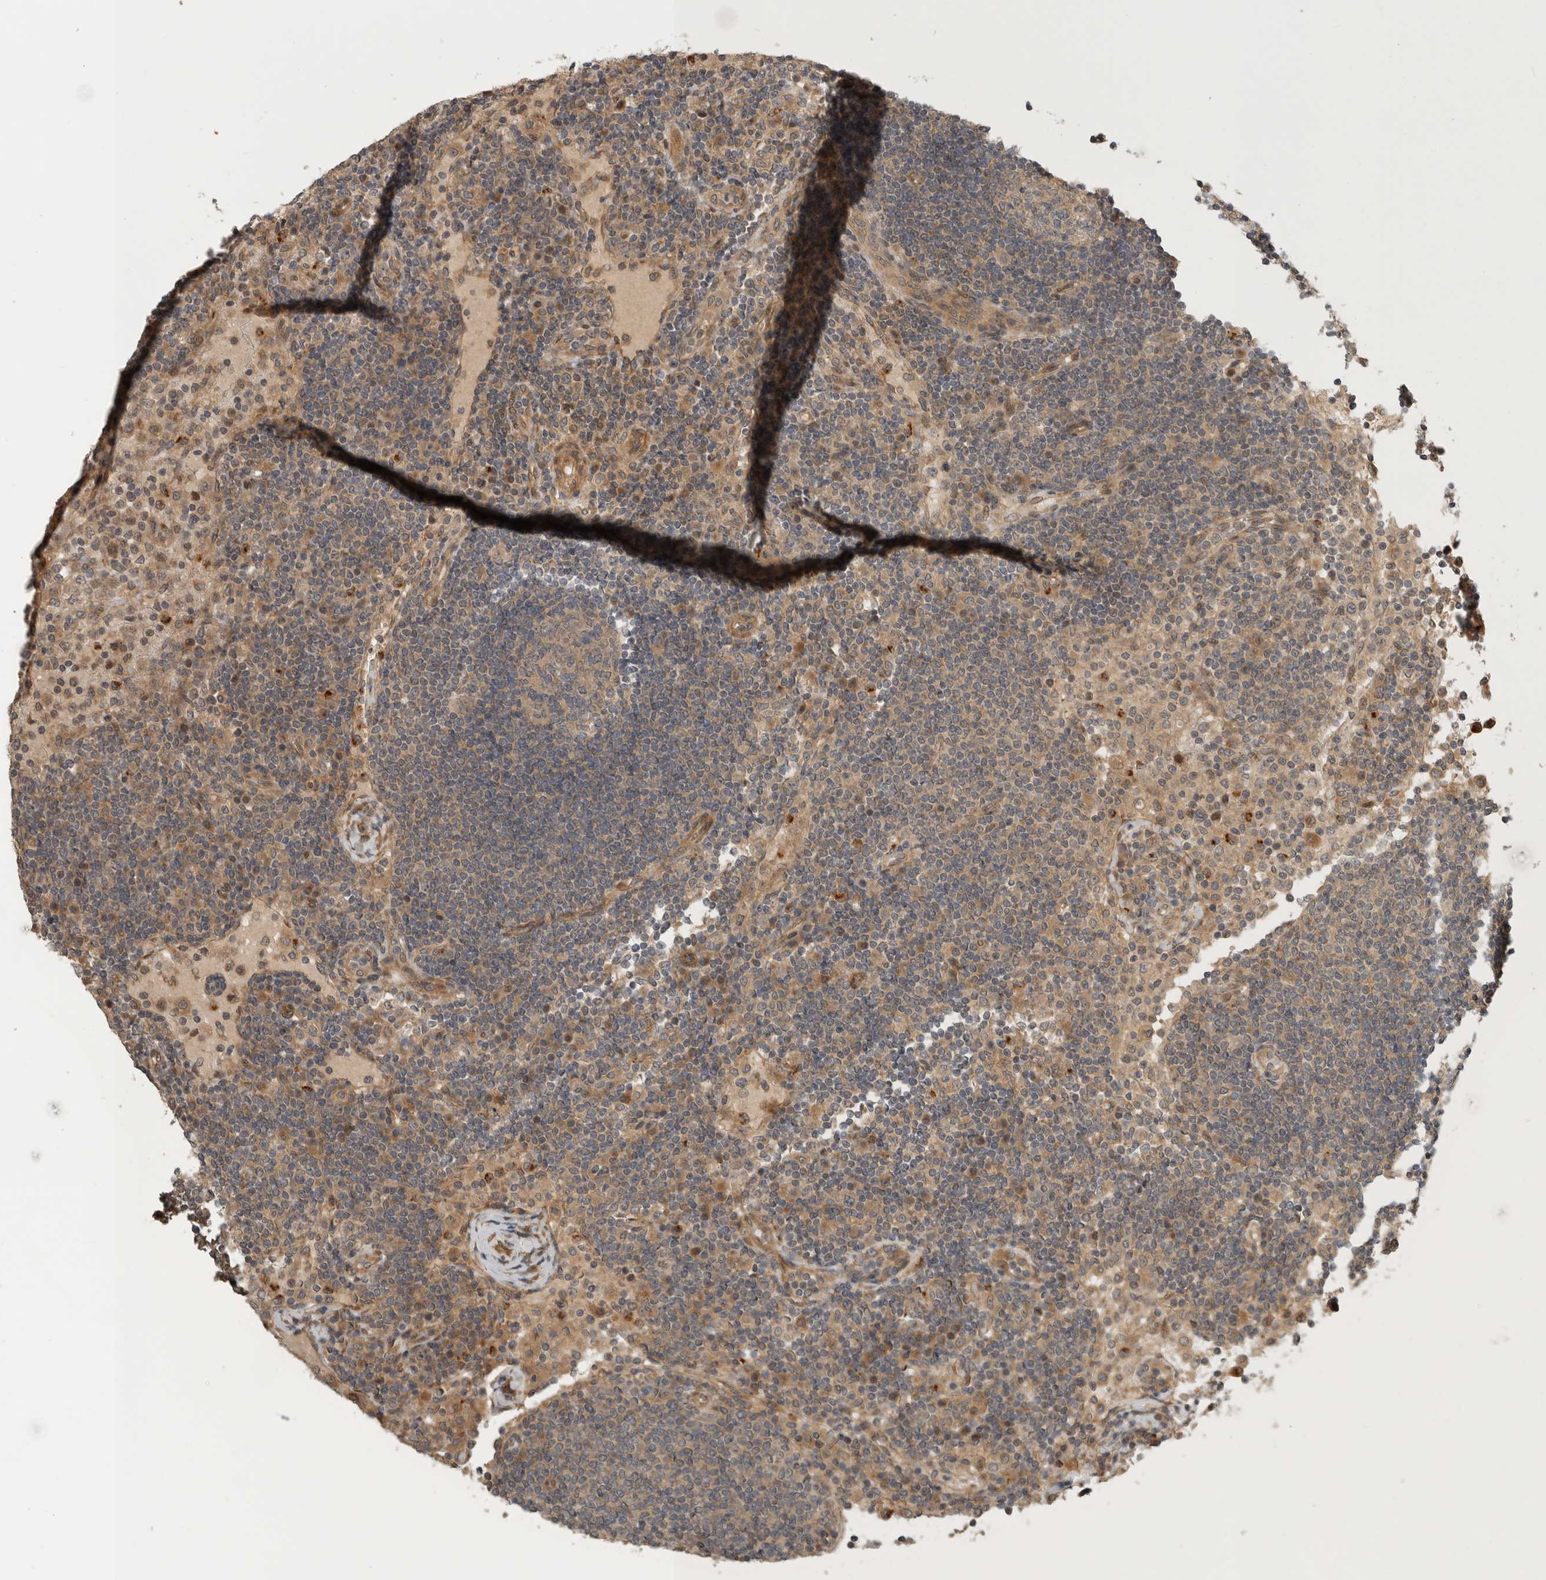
{"staining": {"intensity": "weak", "quantity": ">75%", "location": "cytoplasmic/membranous"}, "tissue": "lymph node", "cell_type": "Germinal center cells", "image_type": "normal", "snomed": [{"axis": "morphology", "description": "Normal tissue, NOS"}, {"axis": "topography", "description": "Lymph node"}], "caption": "Weak cytoplasmic/membranous positivity is present in approximately >75% of germinal center cells in normal lymph node.", "gene": "CUEDC1", "patient": {"sex": "female", "age": 53}}